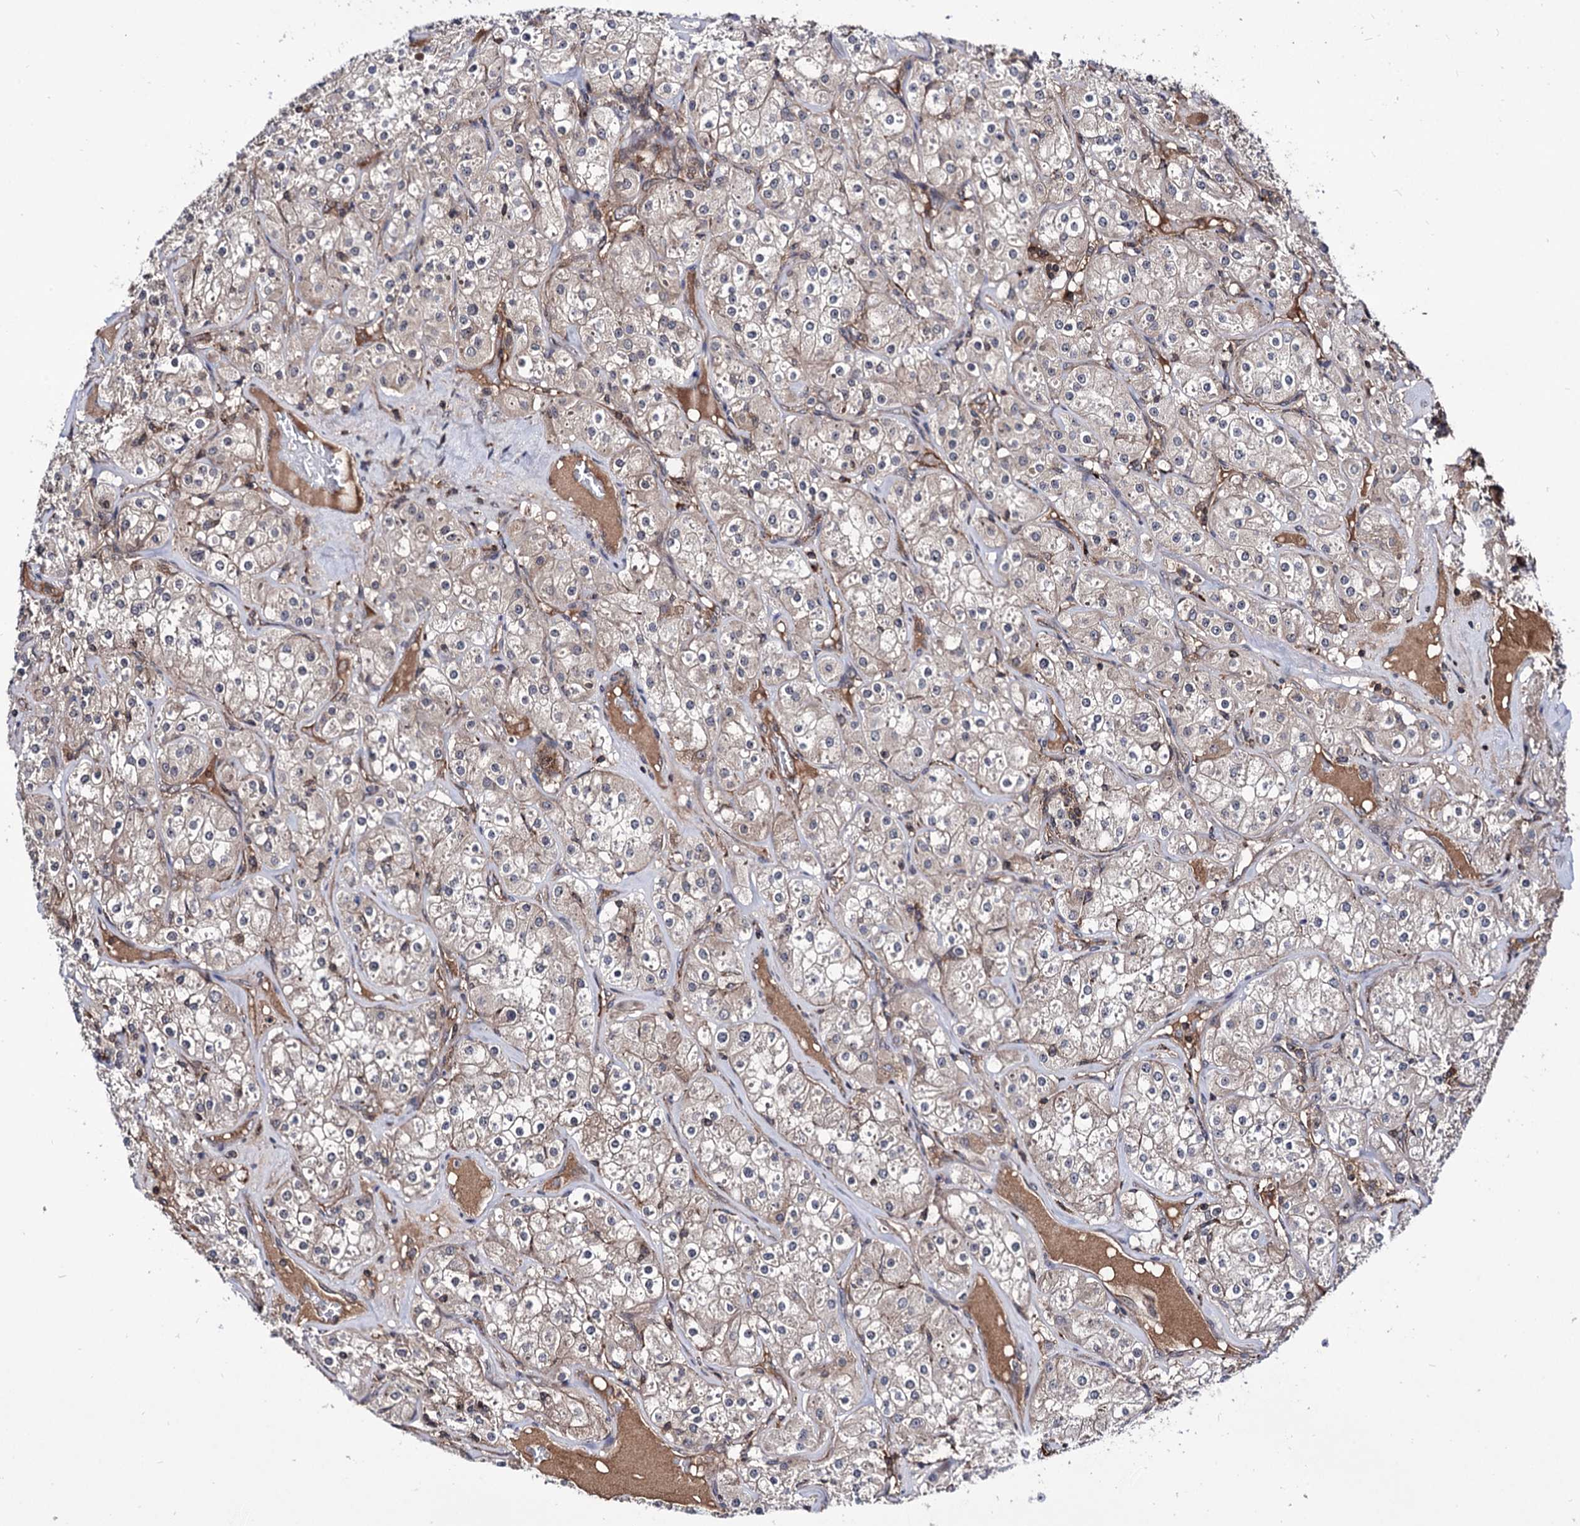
{"staining": {"intensity": "weak", "quantity": "25%-75%", "location": "cytoplasmic/membranous"}, "tissue": "renal cancer", "cell_type": "Tumor cells", "image_type": "cancer", "snomed": [{"axis": "morphology", "description": "Adenocarcinoma, NOS"}, {"axis": "topography", "description": "Kidney"}], "caption": "IHC of human renal cancer (adenocarcinoma) displays low levels of weak cytoplasmic/membranous staining in about 25%-75% of tumor cells.", "gene": "MICAL2", "patient": {"sex": "male", "age": 77}}